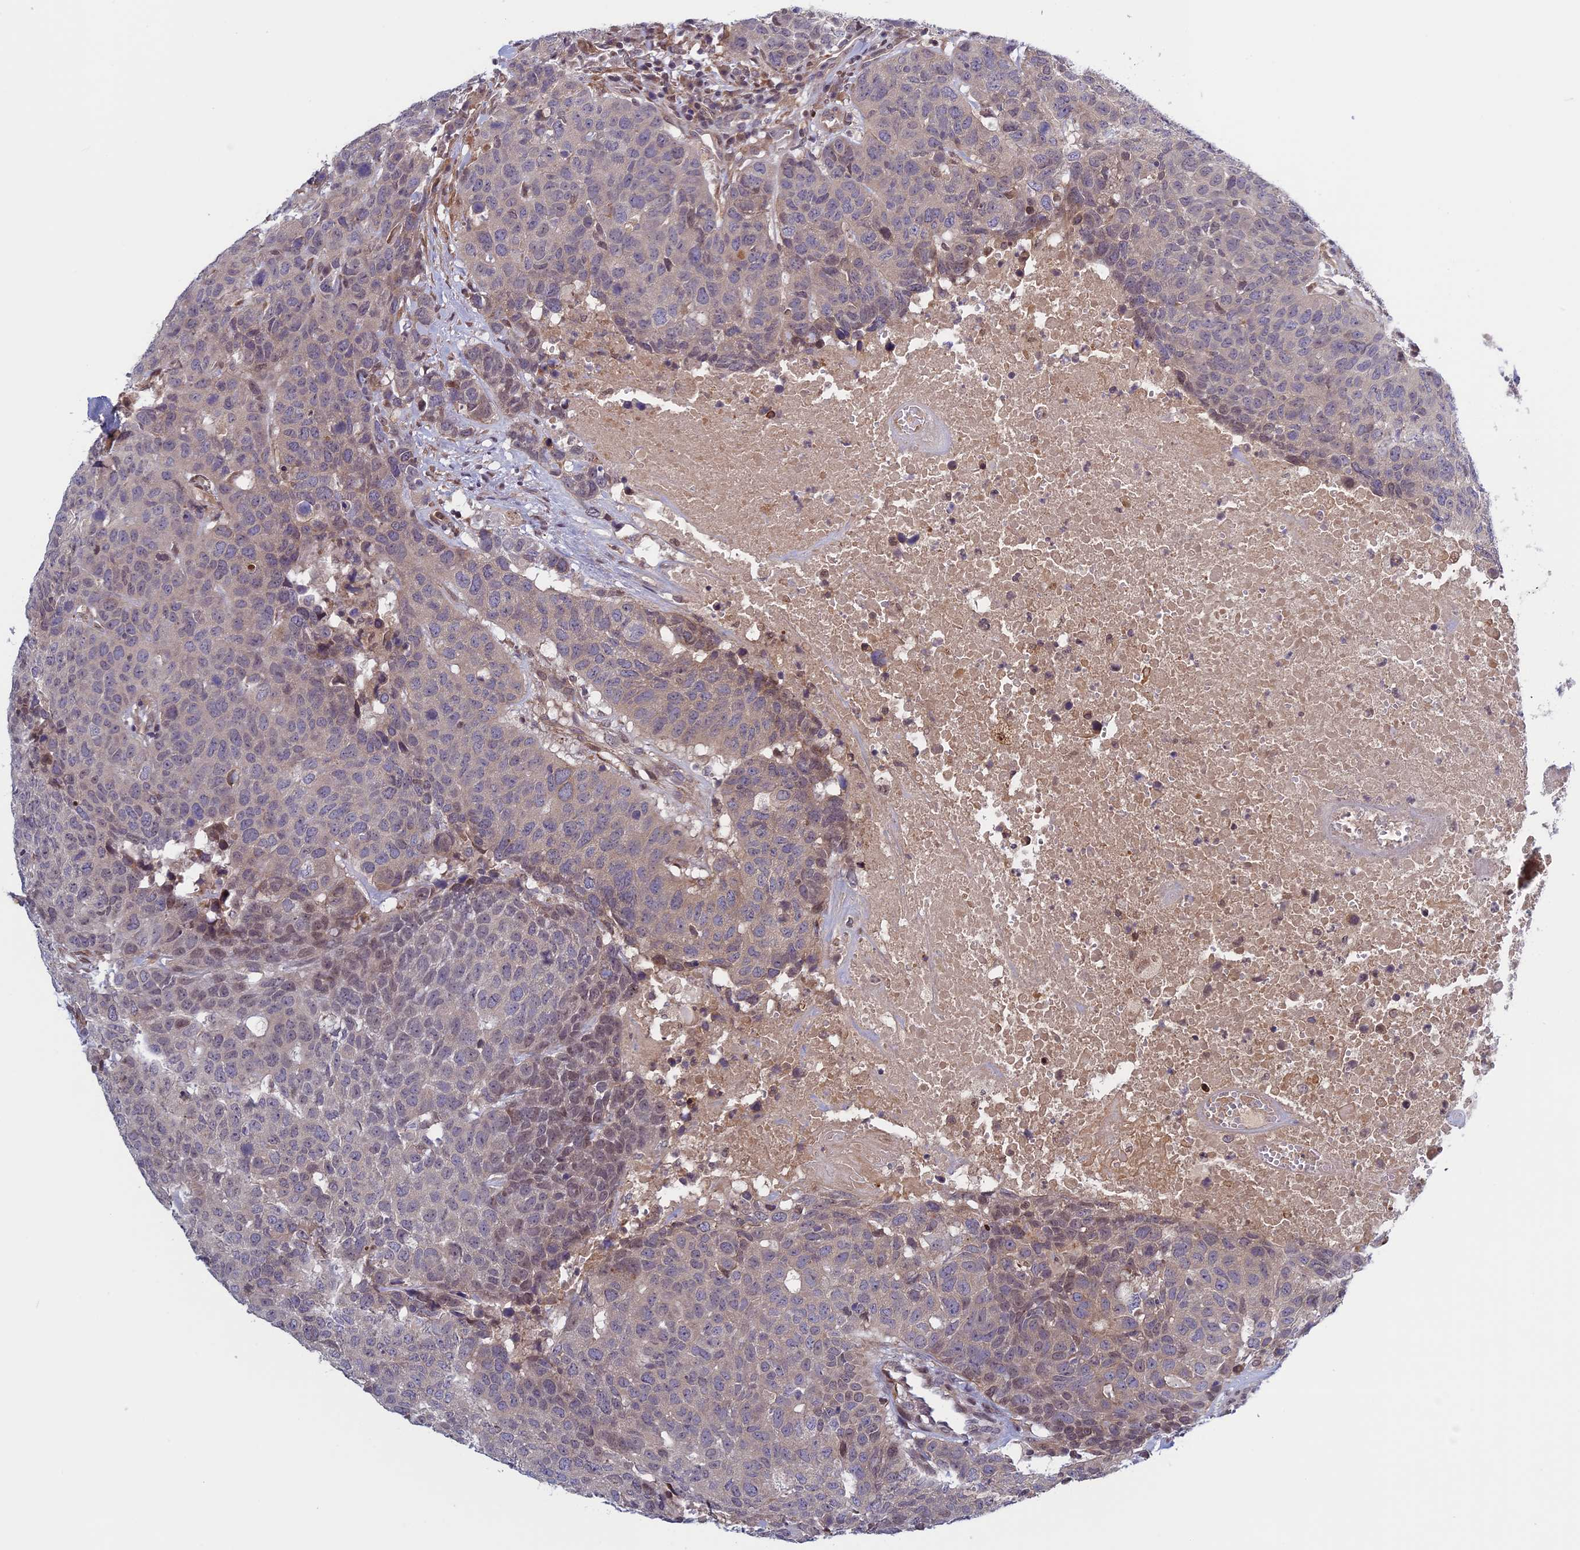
{"staining": {"intensity": "weak", "quantity": "<25%", "location": "nuclear"}, "tissue": "head and neck cancer", "cell_type": "Tumor cells", "image_type": "cancer", "snomed": [{"axis": "morphology", "description": "Squamous cell carcinoma, NOS"}, {"axis": "topography", "description": "Head-Neck"}], "caption": "Squamous cell carcinoma (head and neck) was stained to show a protein in brown. There is no significant positivity in tumor cells.", "gene": "FADS1", "patient": {"sex": "male", "age": 66}}